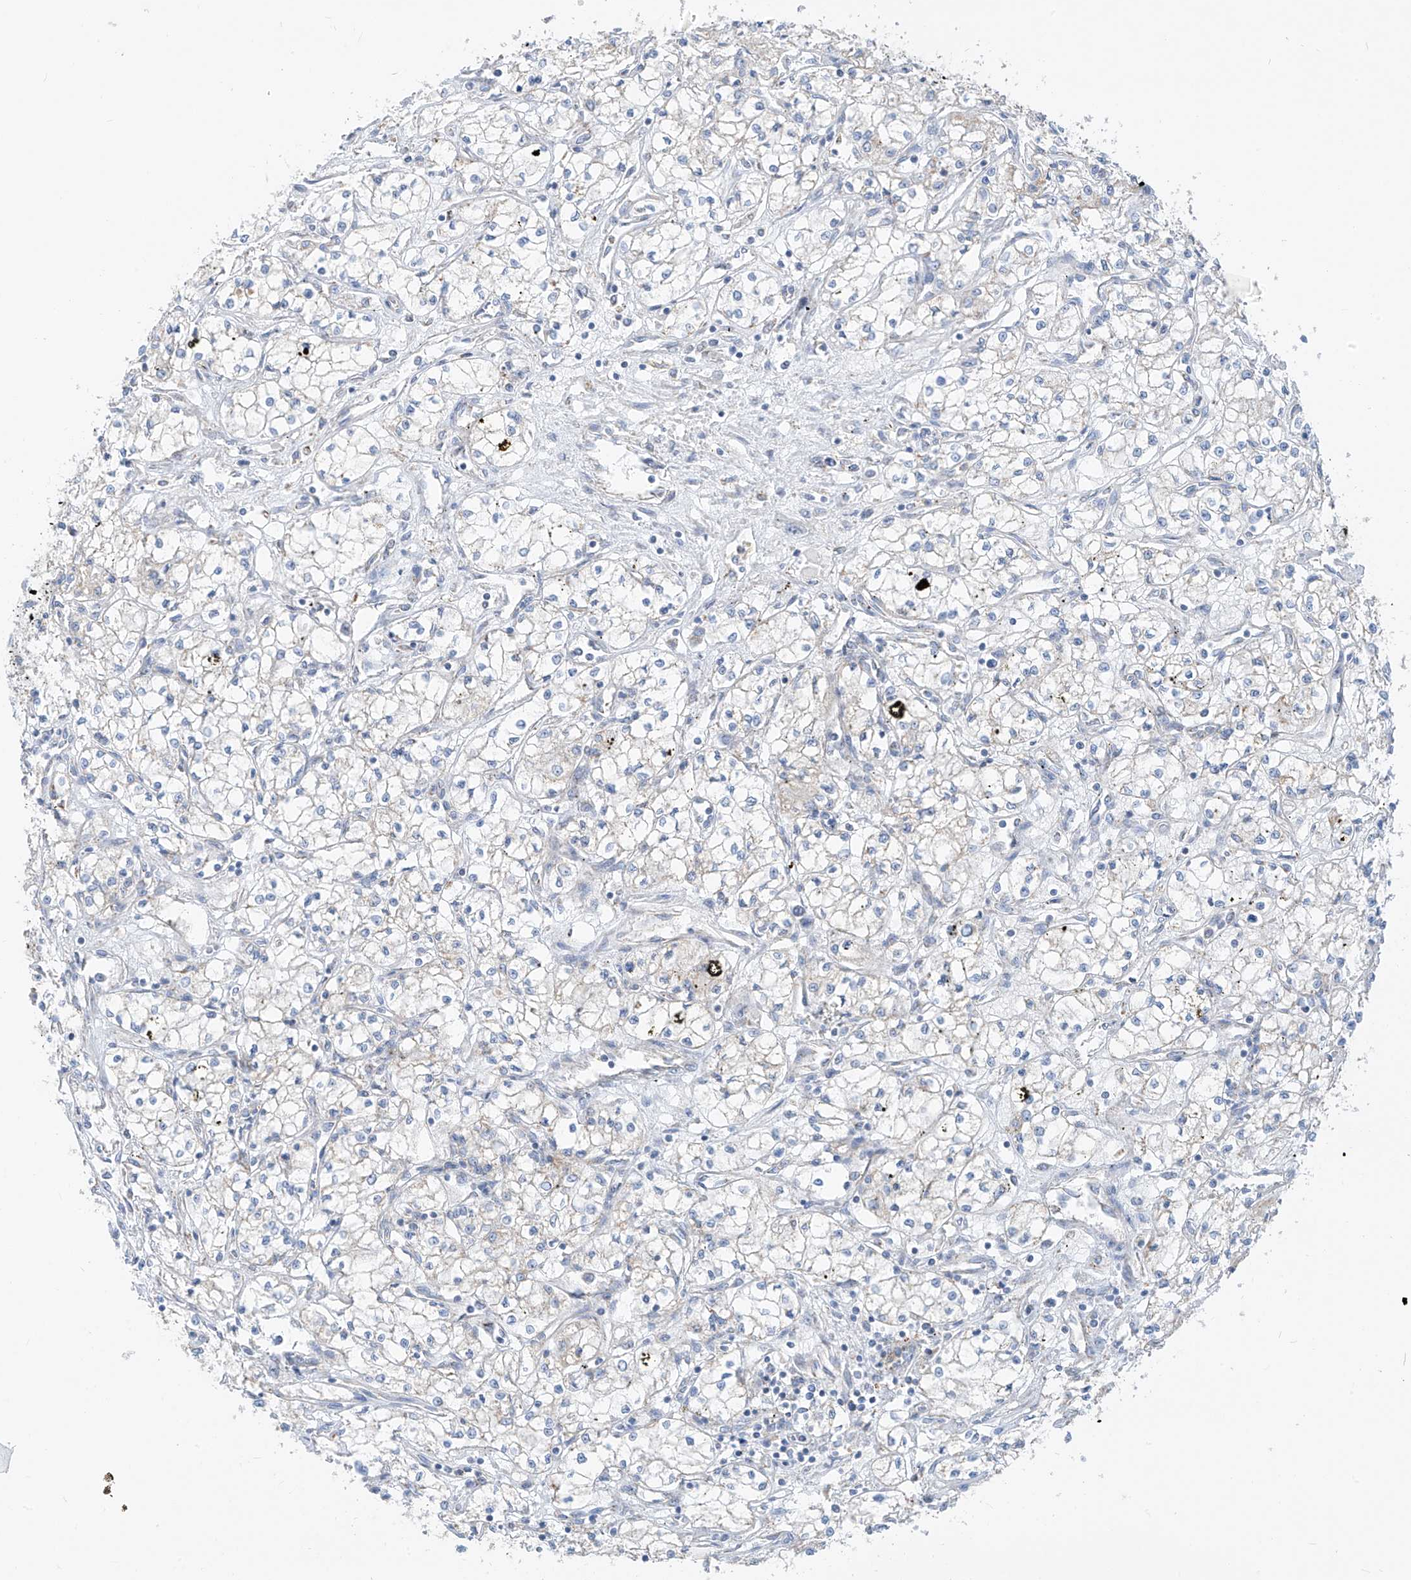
{"staining": {"intensity": "negative", "quantity": "none", "location": "none"}, "tissue": "renal cancer", "cell_type": "Tumor cells", "image_type": "cancer", "snomed": [{"axis": "morphology", "description": "Adenocarcinoma, NOS"}, {"axis": "topography", "description": "Kidney"}], "caption": "Immunohistochemistry (IHC) of renal cancer (adenocarcinoma) shows no staining in tumor cells.", "gene": "ZNF404", "patient": {"sex": "male", "age": 59}}